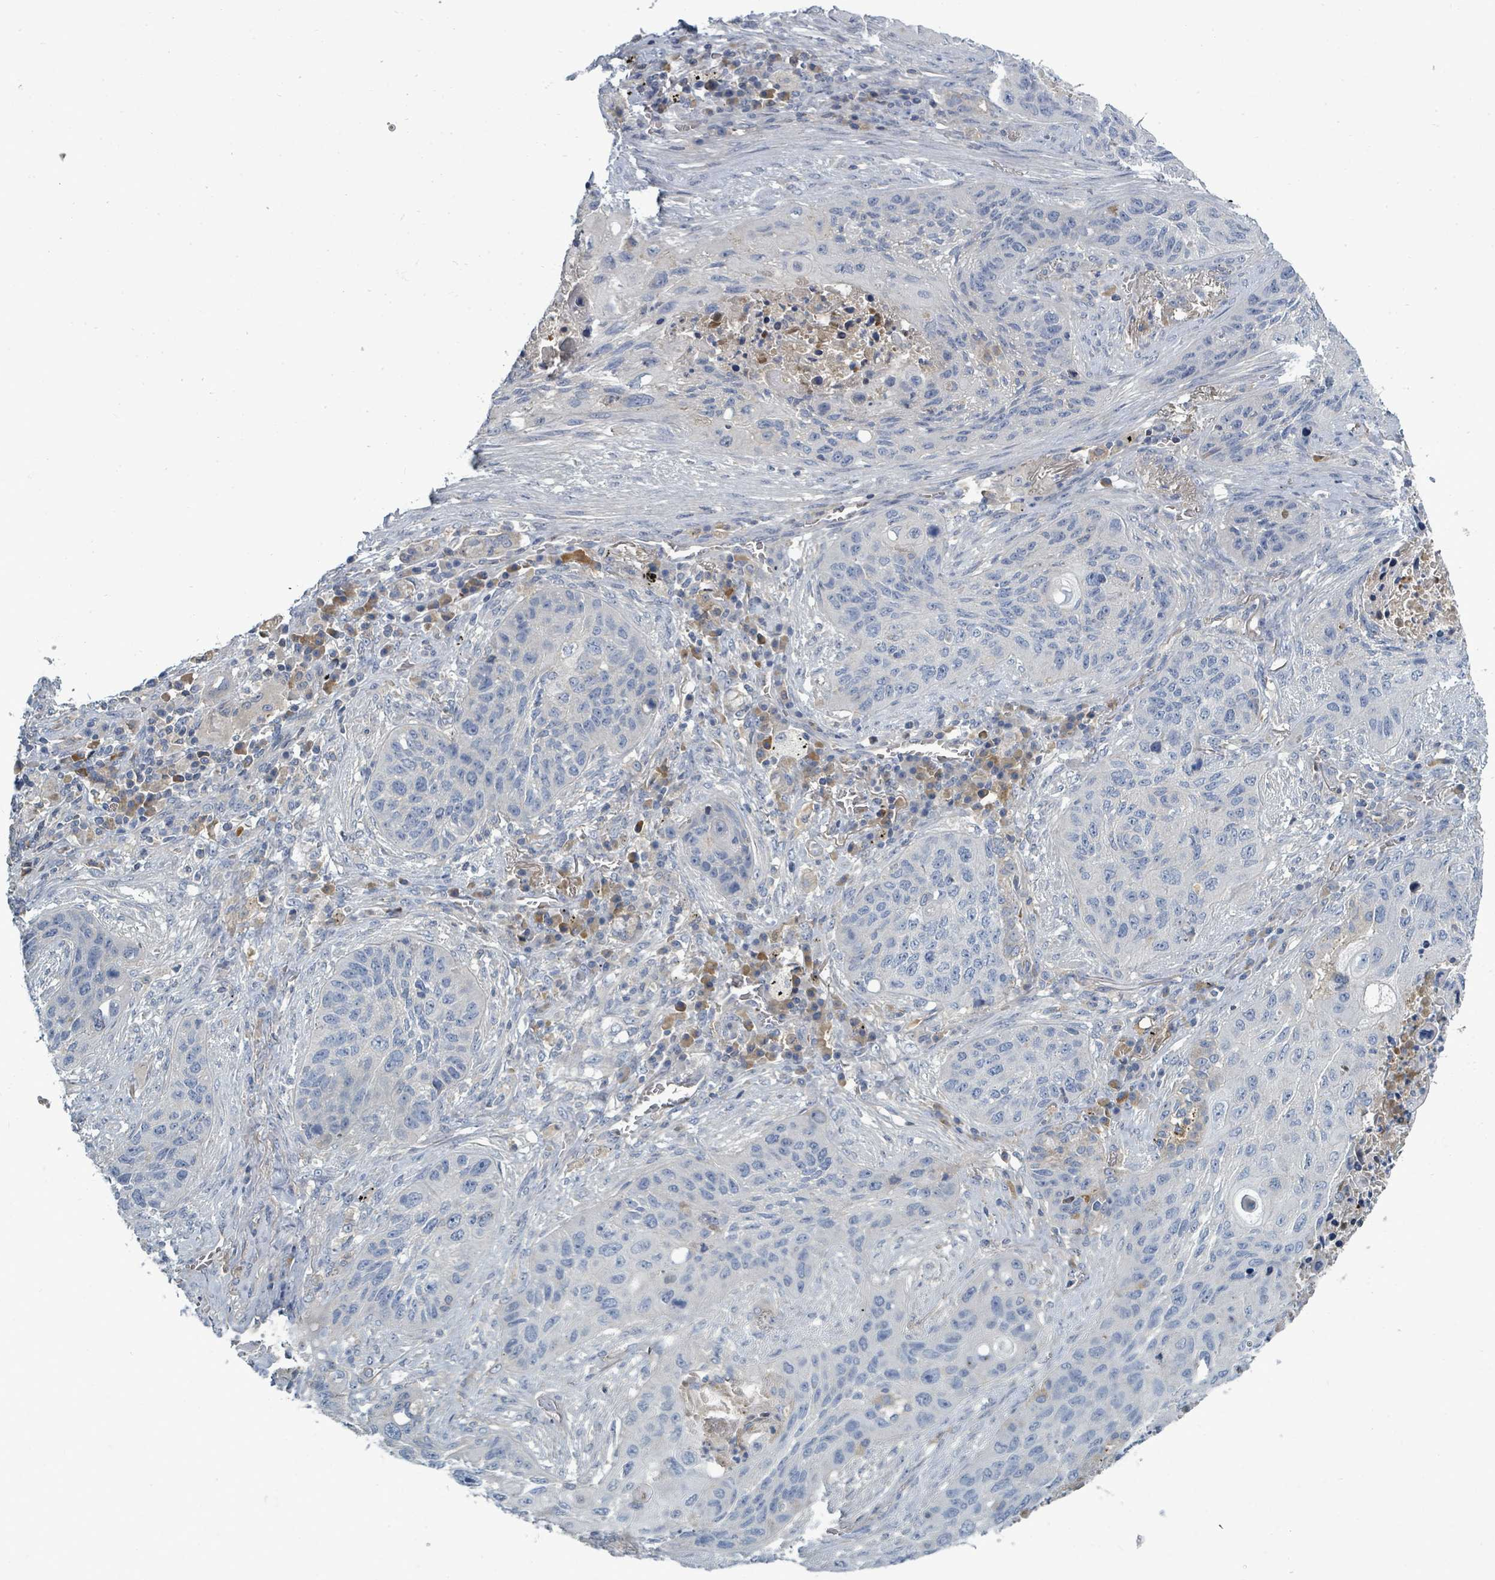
{"staining": {"intensity": "negative", "quantity": "none", "location": "none"}, "tissue": "lung cancer", "cell_type": "Tumor cells", "image_type": "cancer", "snomed": [{"axis": "morphology", "description": "Squamous cell carcinoma, NOS"}, {"axis": "topography", "description": "Lung"}], "caption": "Micrograph shows no protein staining in tumor cells of lung cancer tissue.", "gene": "SLC25A23", "patient": {"sex": "female", "age": 63}}